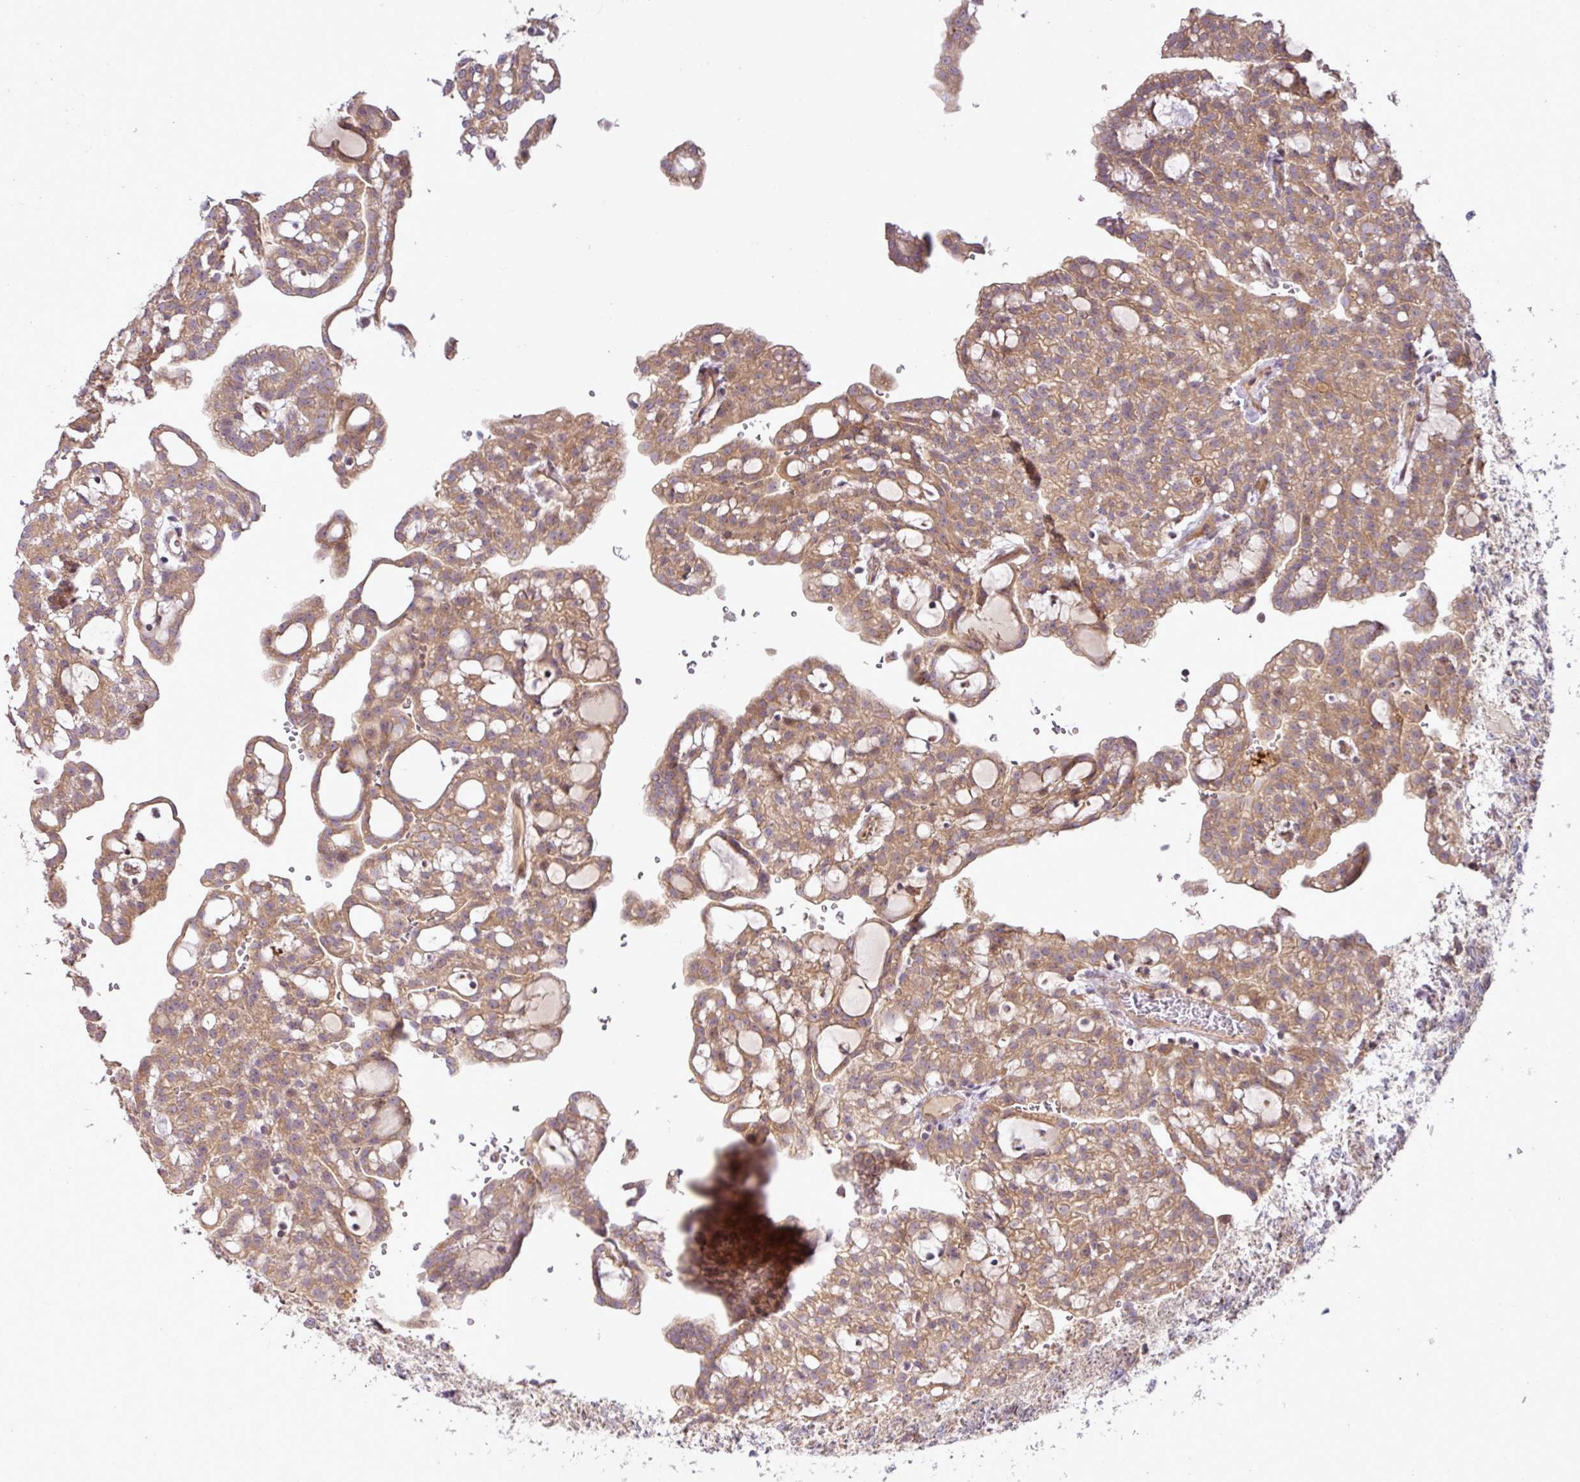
{"staining": {"intensity": "moderate", "quantity": ">75%", "location": "cytoplasmic/membranous"}, "tissue": "renal cancer", "cell_type": "Tumor cells", "image_type": "cancer", "snomed": [{"axis": "morphology", "description": "Adenocarcinoma, NOS"}, {"axis": "topography", "description": "Kidney"}], "caption": "Protein expression analysis of human adenocarcinoma (renal) reveals moderate cytoplasmic/membranous expression in approximately >75% of tumor cells.", "gene": "COX18", "patient": {"sex": "male", "age": 63}}